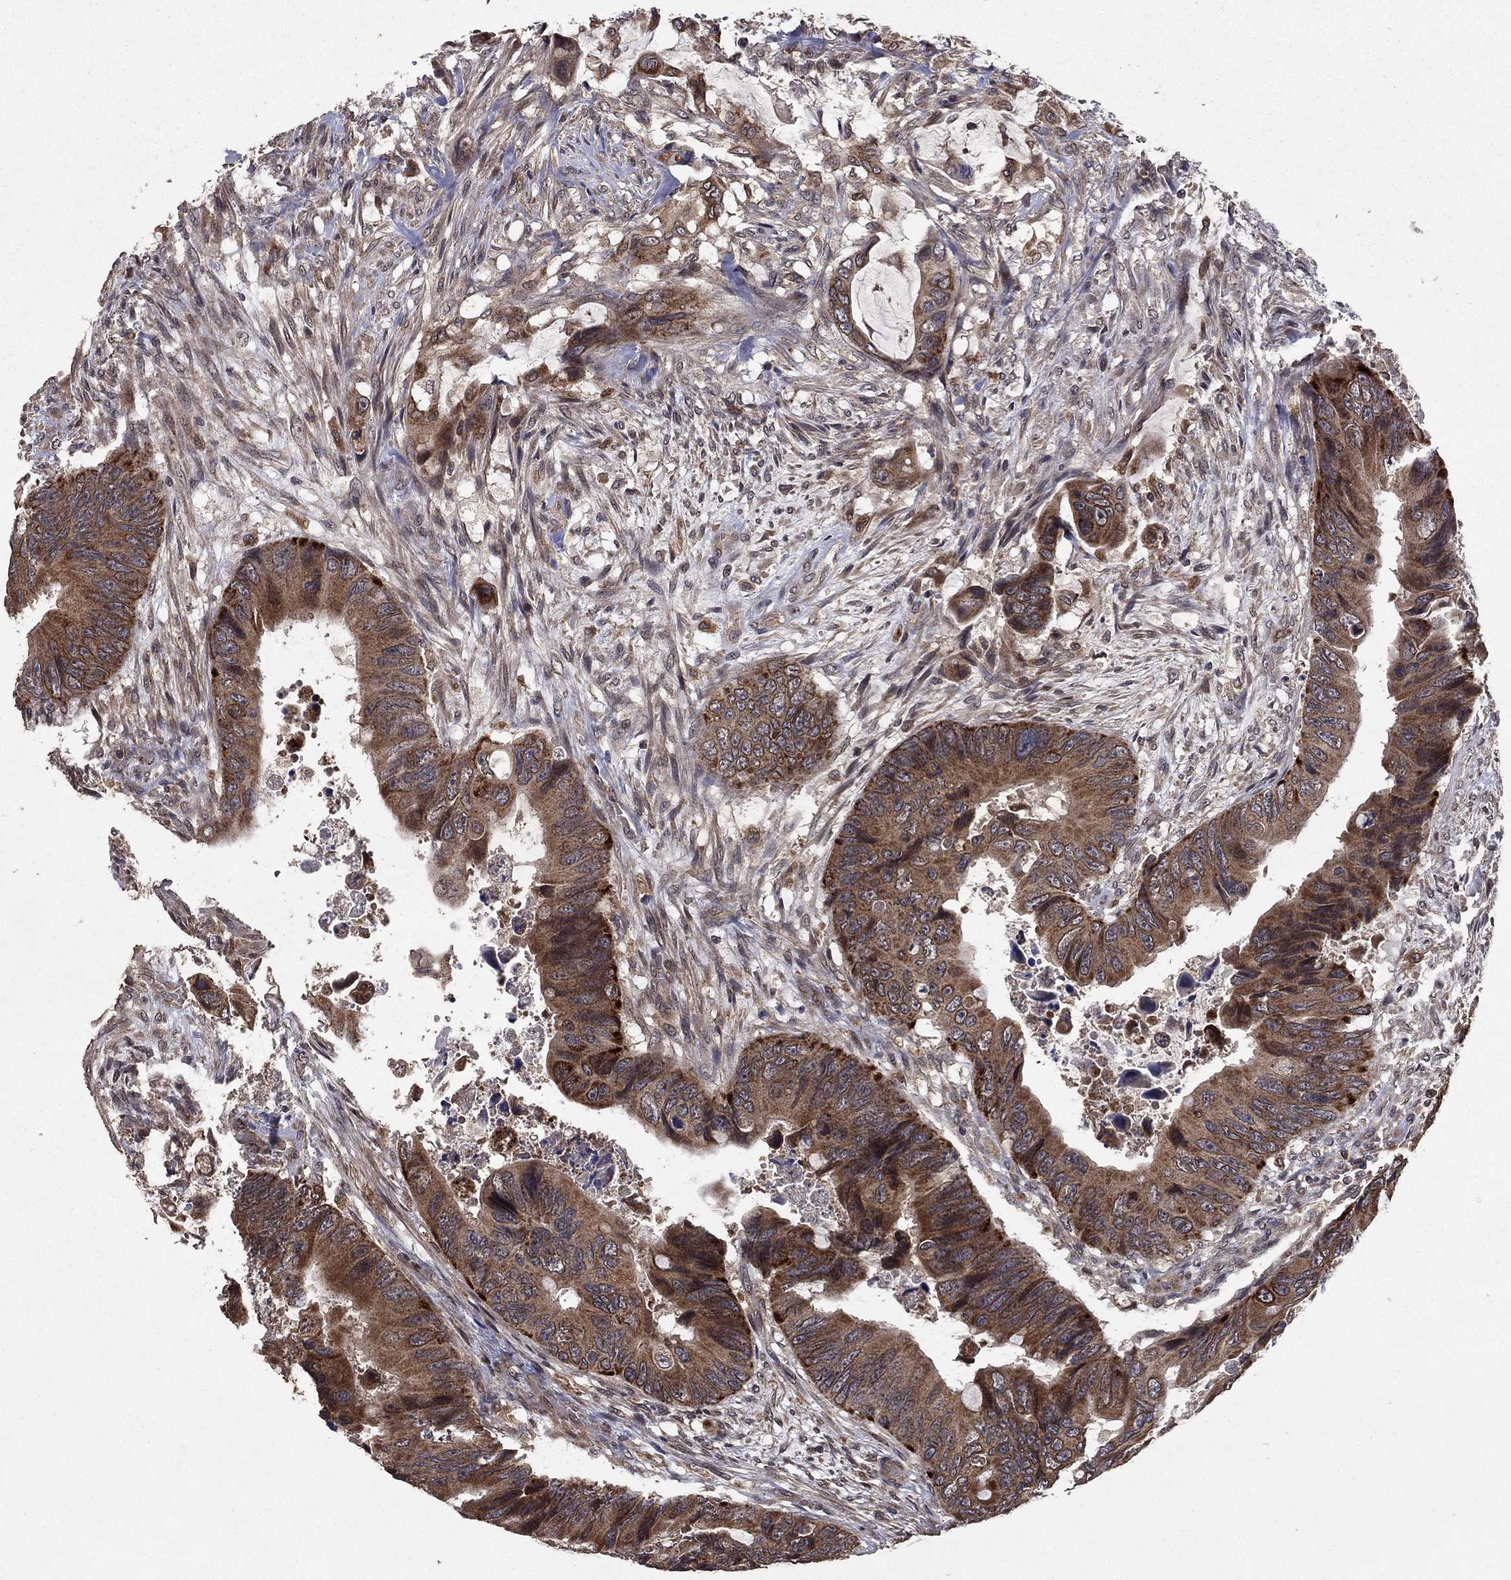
{"staining": {"intensity": "moderate", "quantity": ">75%", "location": "cytoplasmic/membranous"}, "tissue": "colorectal cancer", "cell_type": "Tumor cells", "image_type": "cancer", "snomed": [{"axis": "morphology", "description": "Adenocarcinoma, NOS"}, {"axis": "topography", "description": "Rectum"}], "caption": "Immunohistochemical staining of human adenocarcinoma (colorectal) shows medium levels of moderate cytoplasmic/membranous protein expression in approximately >75% of tumor cells.", "gene": "DHRS1", "patient": {"sex": "male", "age": 63}}